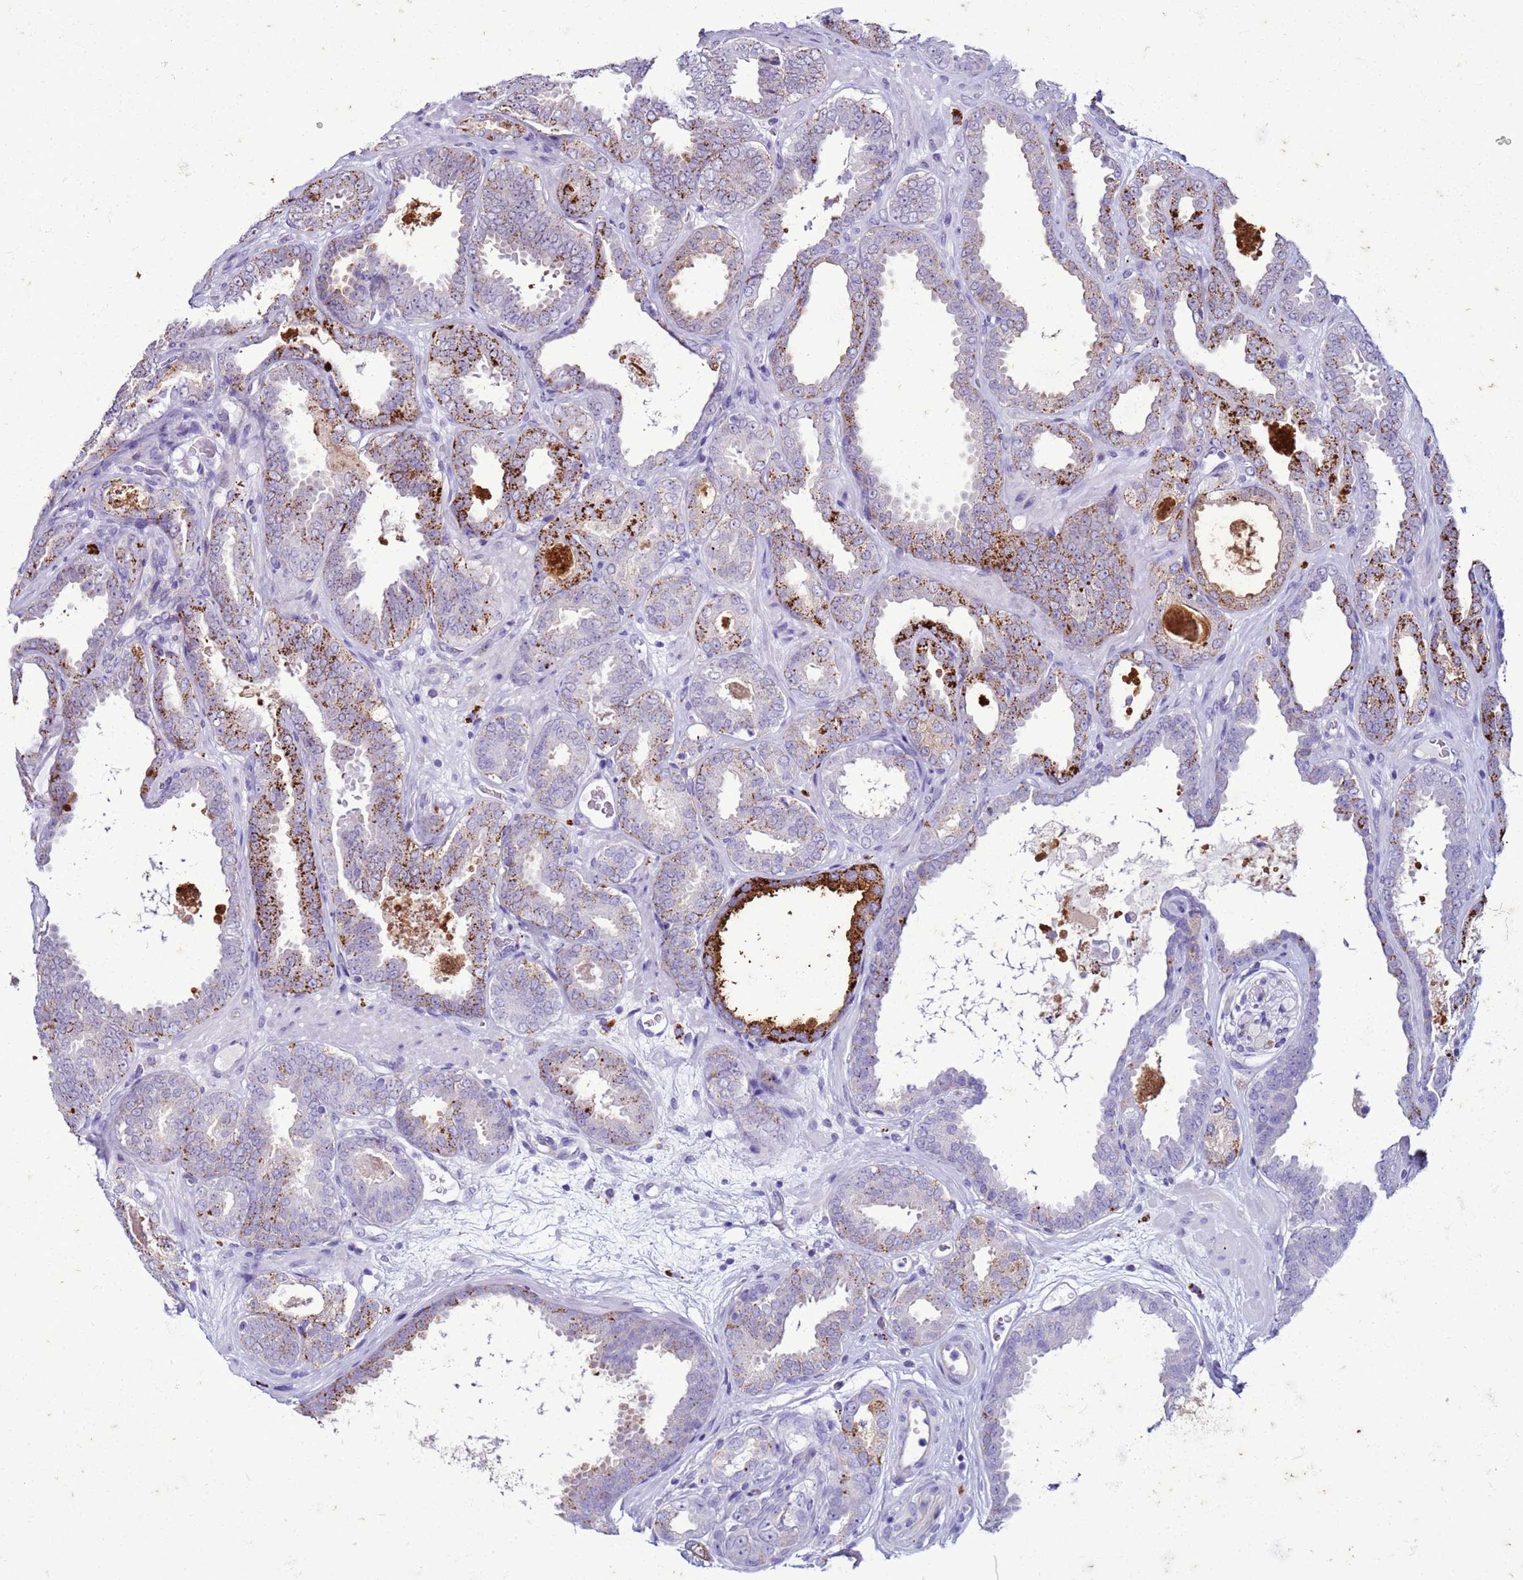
{"staining": {"intensity": "strong", "quantity": "25%-75%", "location": "cytoplasmic/membranous"}, "tissue": "prostate cancer", "cell_type": "Tumor cells", "image_type": "cancer", "snomed": [{"axis": "morphology", "description": "Adenocarcinoma, High grade"}, {"axis": "topography", "description": "Prostate"}], "caption": "Immunohistochemical staining of prostate cancer shows high levels of strong cytoplasmic/membranous protein staining in approximately 25%-75% of tumor cells.", "gene": "LRRC10B", "patient": {"sex": "male", "age": 72}}